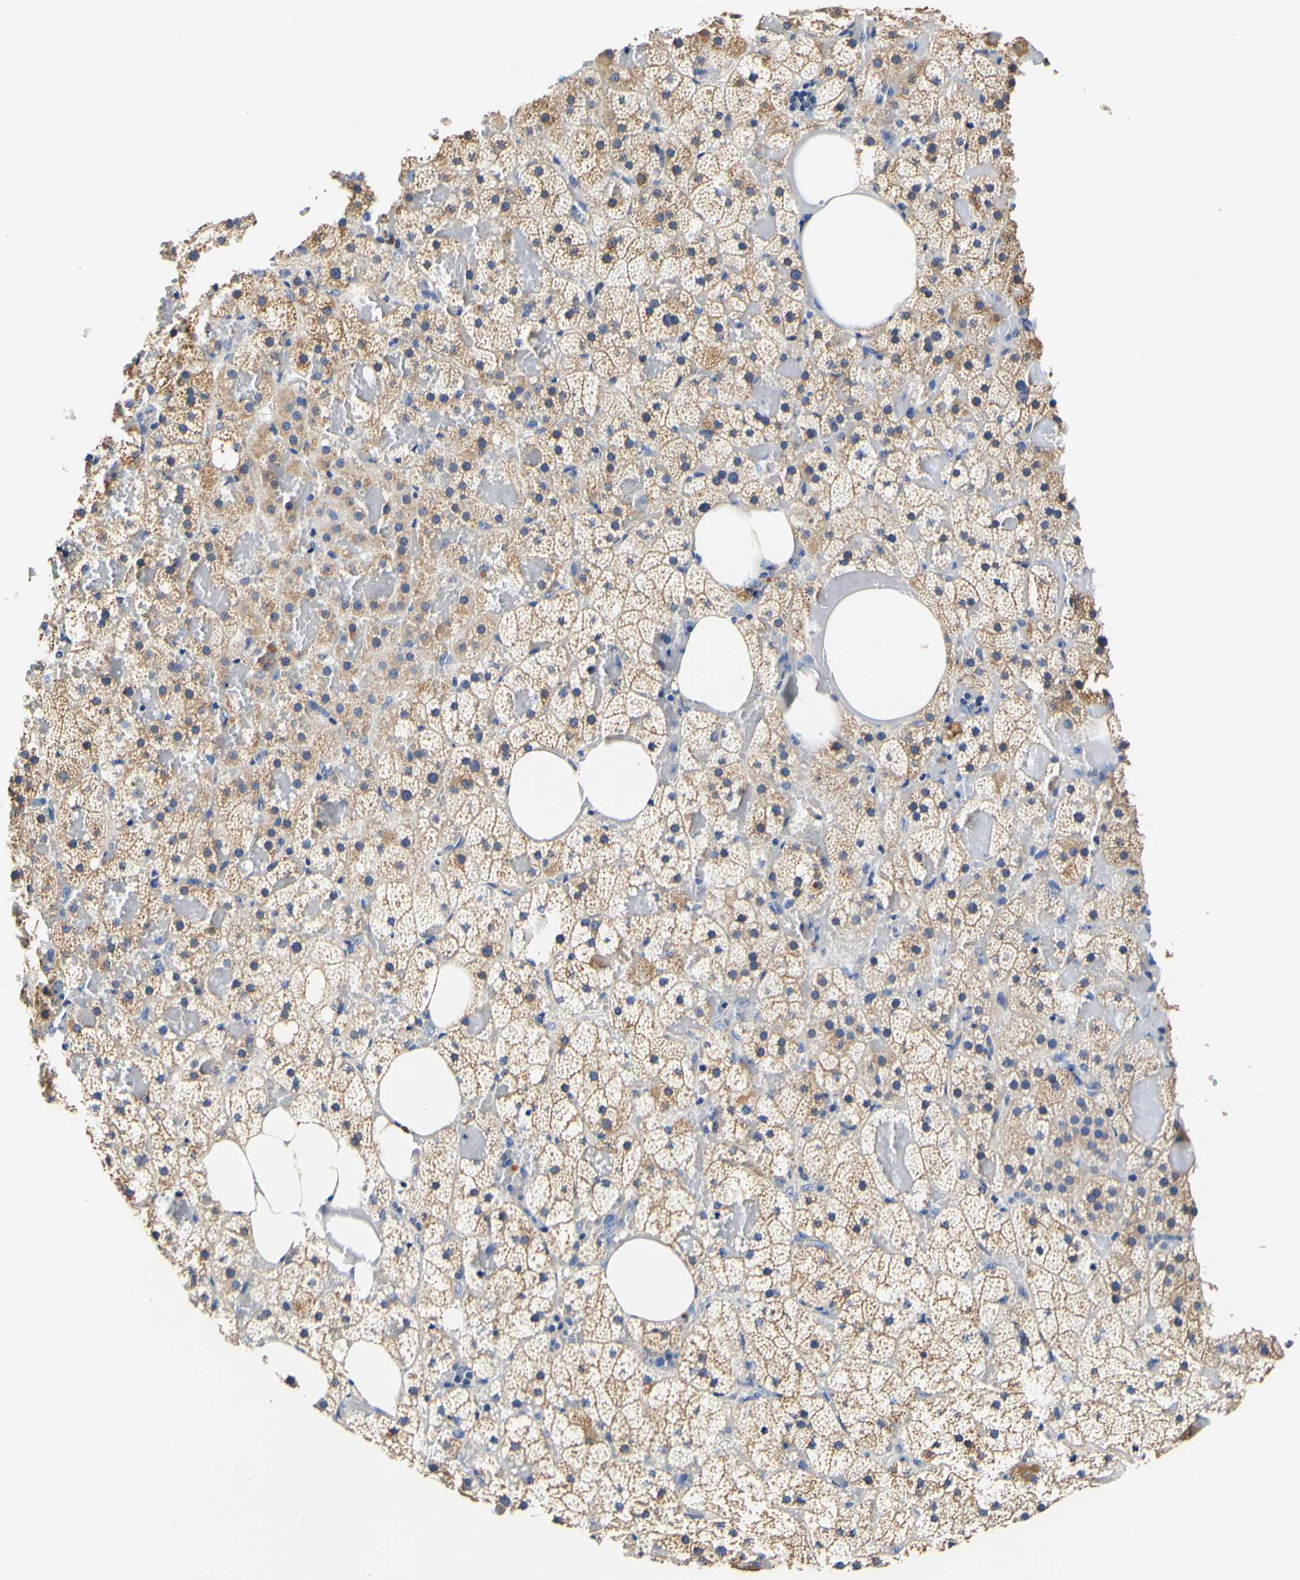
{"staining": {"intensity": "weak", "quantity": ">75%", "location": "cytoplasmic/membranous"}, "tissue": "adrenal gland", "cell_type": "Glandular cells", "image_type": "normal", "snomed": [{"axis": "morphology", "description": "Normal tissue, NOS"}, {"axis": "topography", "description": "Adrenal gland"}], "caption": "IHC photomicrograph of unremarkable human adrenal gland stained for a protein (brown), which displays low levels of weak cytoplasmic/membranous expression in approximately >75% of glandular cells.", "gene": "CAMK4", "patient": {"sex": "female", "age": 59}}